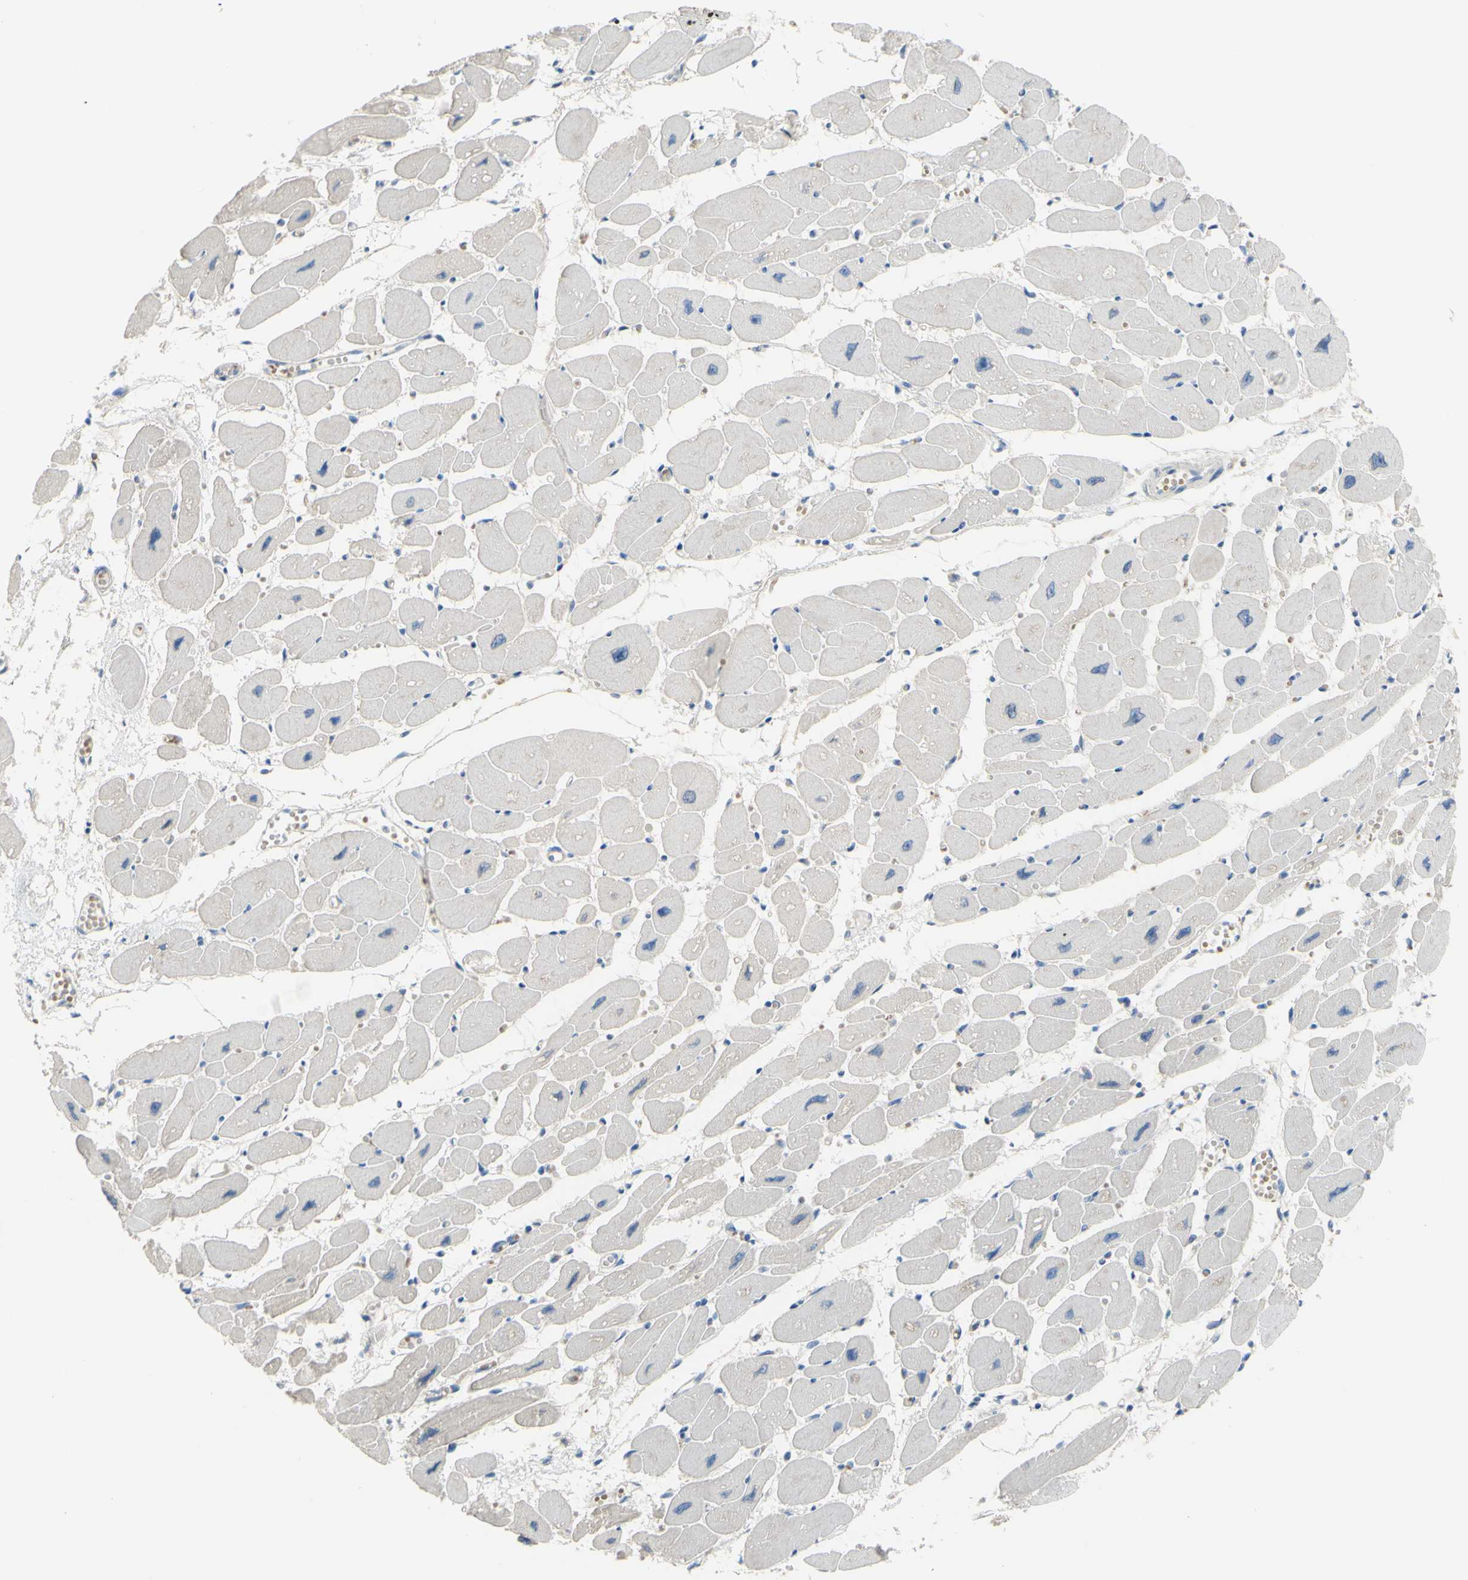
{"staining": {"intensity": "negative", "quantity": "none", "location": "none"}, "tissue": "heart muscle", "cell_type": "Cardiomyocytes", "image_type": "normal", "snomed": [{"axis": "morphology", "description": "Normal tissue, NOS"}, {"axis": "topography", "description": "Heart"}], "caption": "Histopathology image shows no significant protein positivity in cardiomyocytes of unremarkable heart muscle. The staining was performed using DAB to visualize the protein expression in brown, while the nuclei were stained in blue with hematoxylin (Magnification: 20x).", "gene": "TMEM59L", "patient": {"sex": "female", "age": 54}}